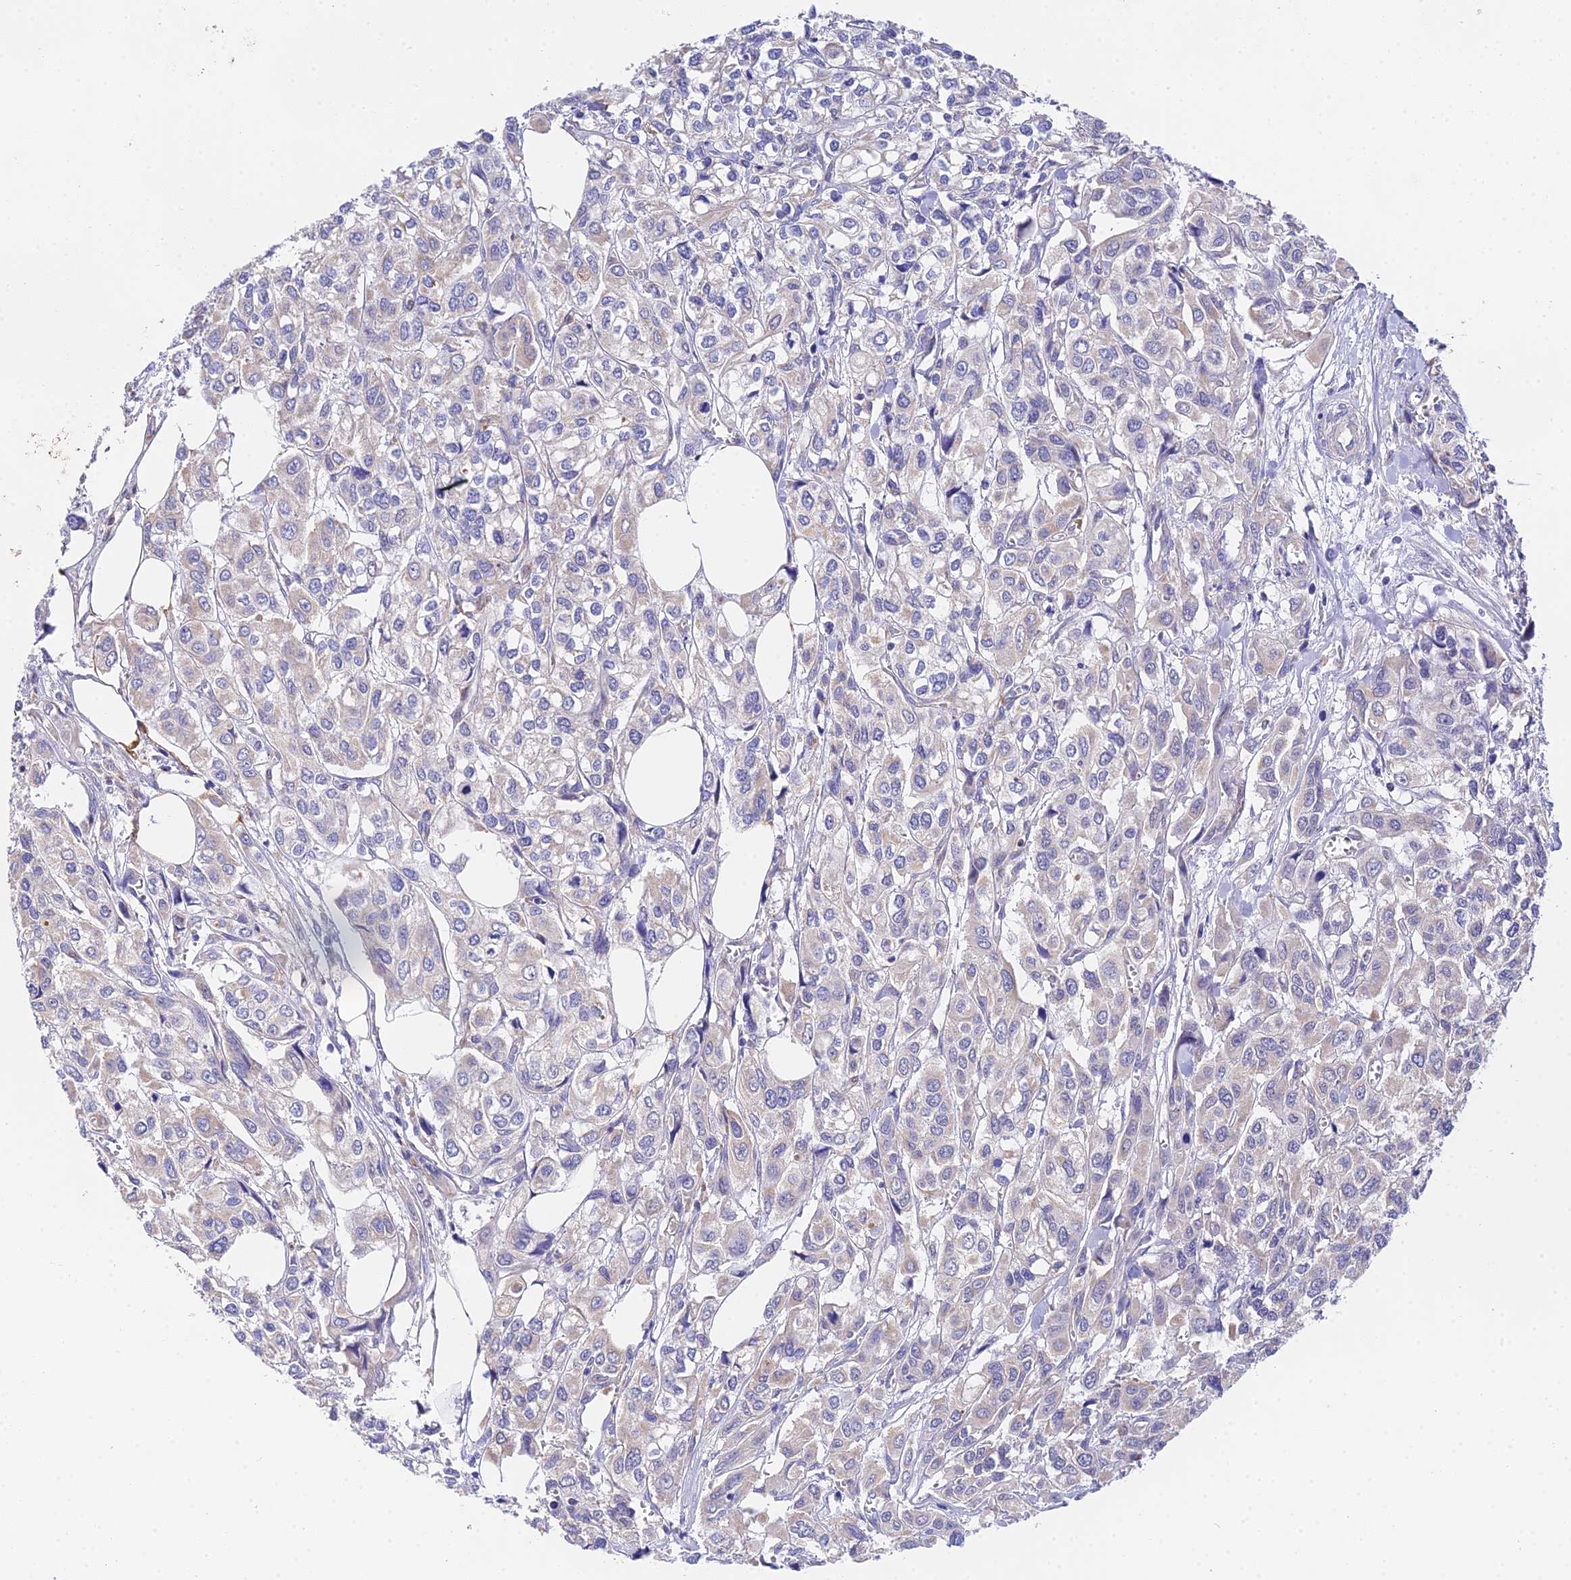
{"staining": {"intensity": "negative", "quantity": "none", "location": "none"}, "tissue": "urothelial cancer", "cell_type": "Tumor cells", "image_type": "cancer", "snomed": [{"axis": "morphology", "description": "Urothelial carcinoma, High grade"}, {"axis": "topography", "description": "Urinary bladder"}], "caption": "An immunohistochemistry micrograph of urothelial cancer is shown. There is no staining in tumor cells of urothelial cancer.", "gene": "PPP2R2C", "patient": {"sex": "male", "age": 67}}